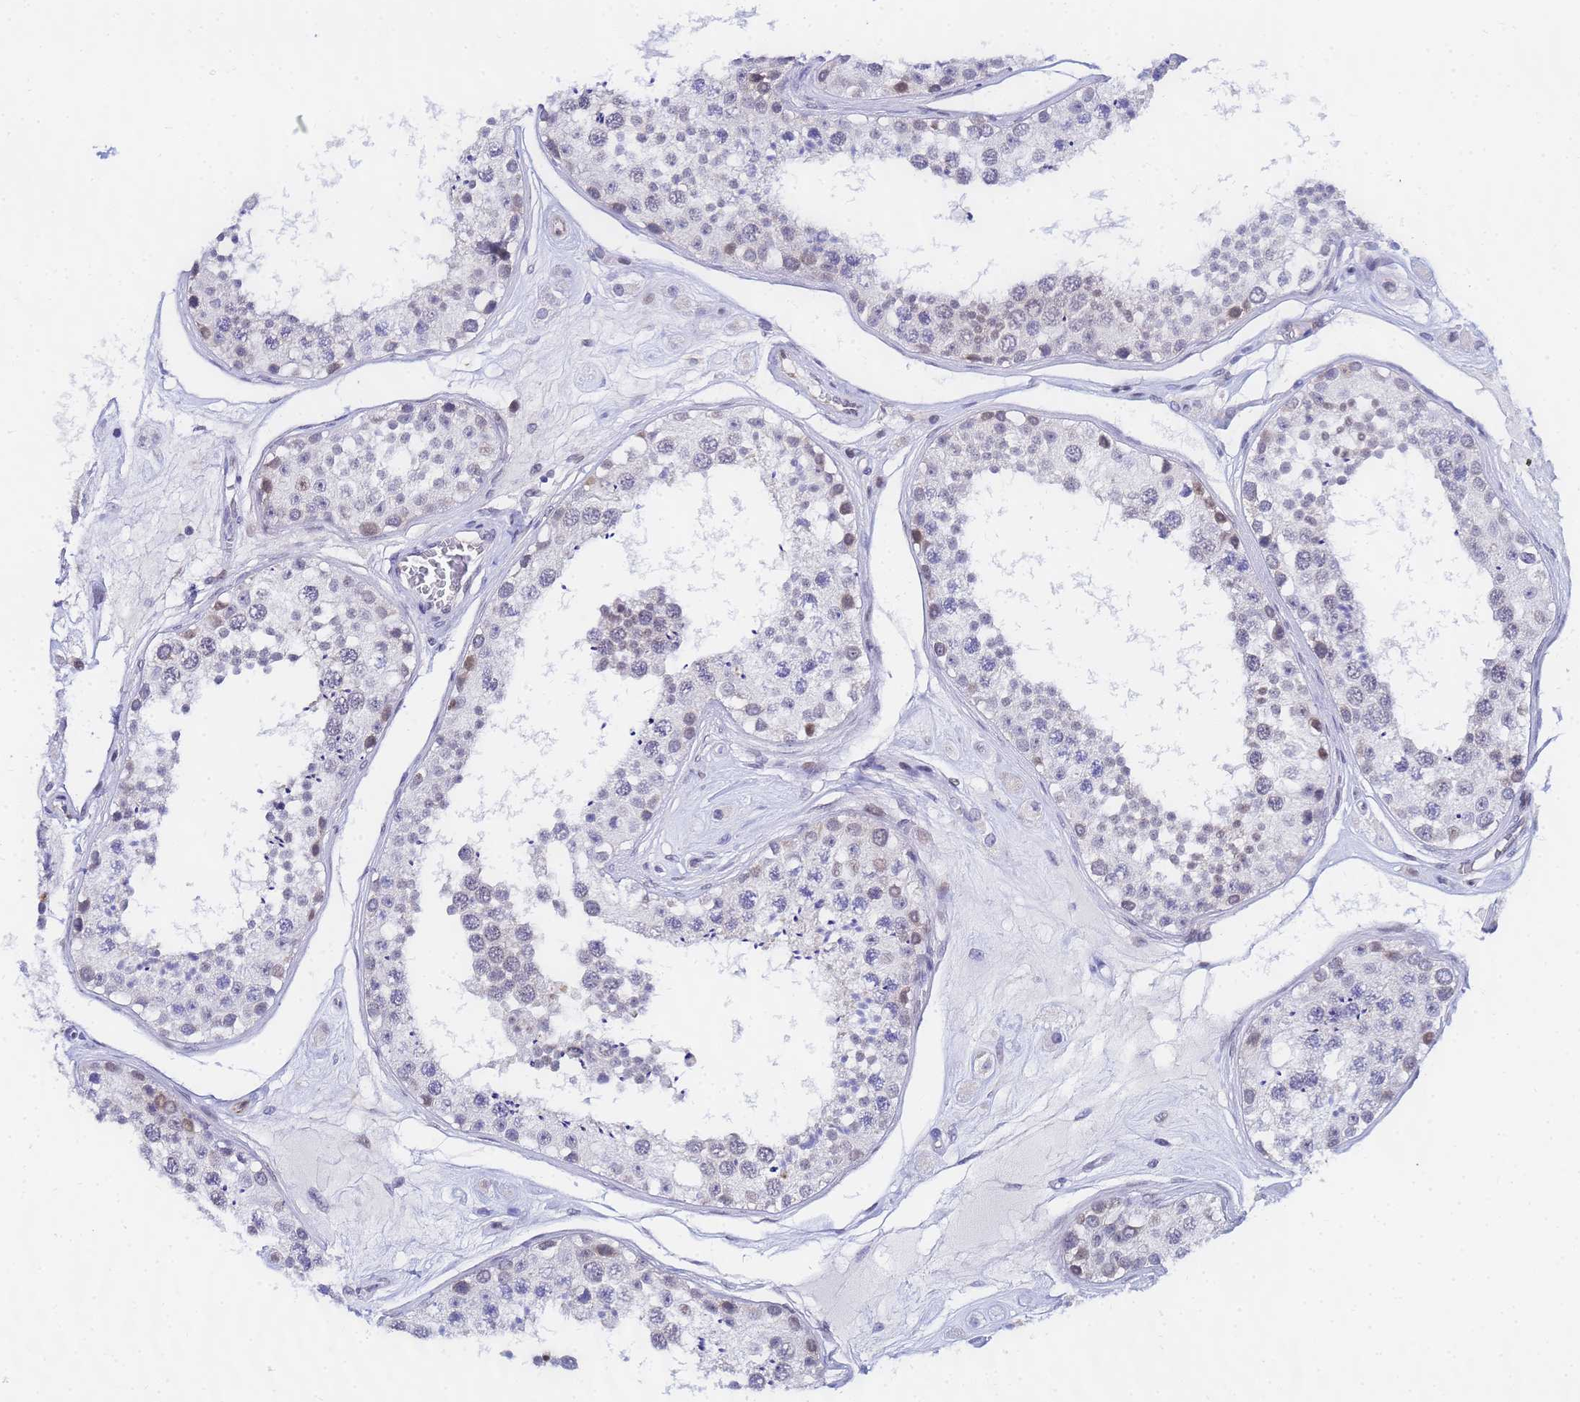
{"staining": {"intensity": "moderate", "quantity": "<25%", "location": "cytoplasmic/membranous,nuclear"}, "tissue": "testis", "cell_type": "Cells in seminiferous ducts", "image_type": "normal", "snomed": [{"axis": "morphology", "description": "Normal tissue, NOS"}, {"axis": "topography", "description": "Testis"}], "caption": "Protein expression analysis of benign testis displays moderate cytoplasmic/membranous,nuclear expression in about <25% of cells in seminiferous ducts.", "gene": "CKMT1A", "patient": {"sex": "male", "age": 25}}